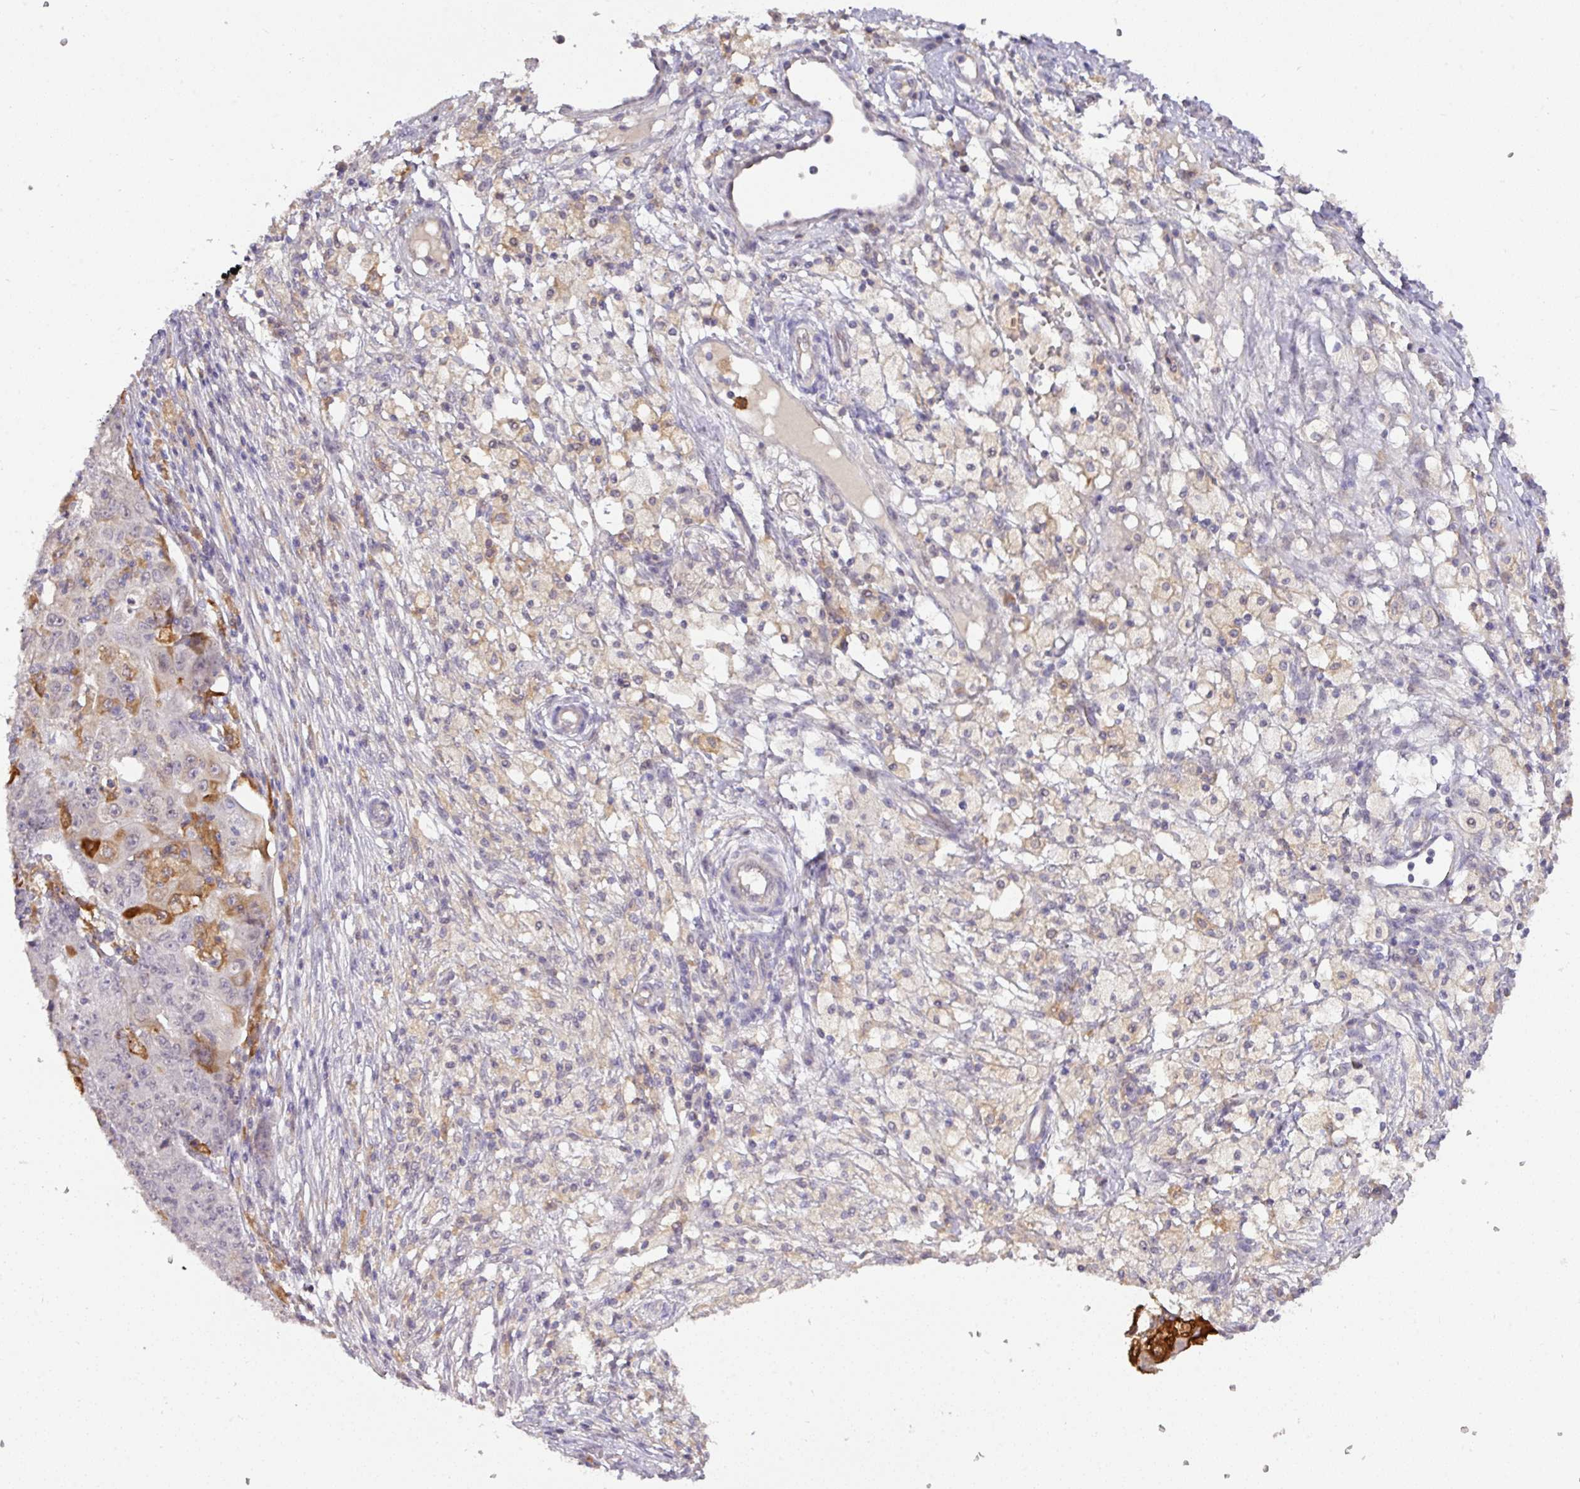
{"staining": {"intensity": "moderate", "quantity": "<25%", "location": "cytoplasmic/membranous"}, "tissue": "ovarian cancer", "cell_type": "Tumor cells", "image_type": "cancer", "snomed": [{"axis": "morphology", "description": "Carcinoma, endometroid"}, {"axis": "topography", "description": "Ovary"}], "caption": "Immunohistochemistry (IHC) staining of ovarian cancer, which shows low levels of moderate cytoplasmic/membranous positivity in approximately <25% of tumor cells indicating moderate cytoplasmic/membranous protein staining. The staining was performed using DAB (brown) for protein detection and nuclei were counterstained in hematoxylin (blue).", "gene": "GCNT7", "patient": {"sex": "female", "age": 42}}